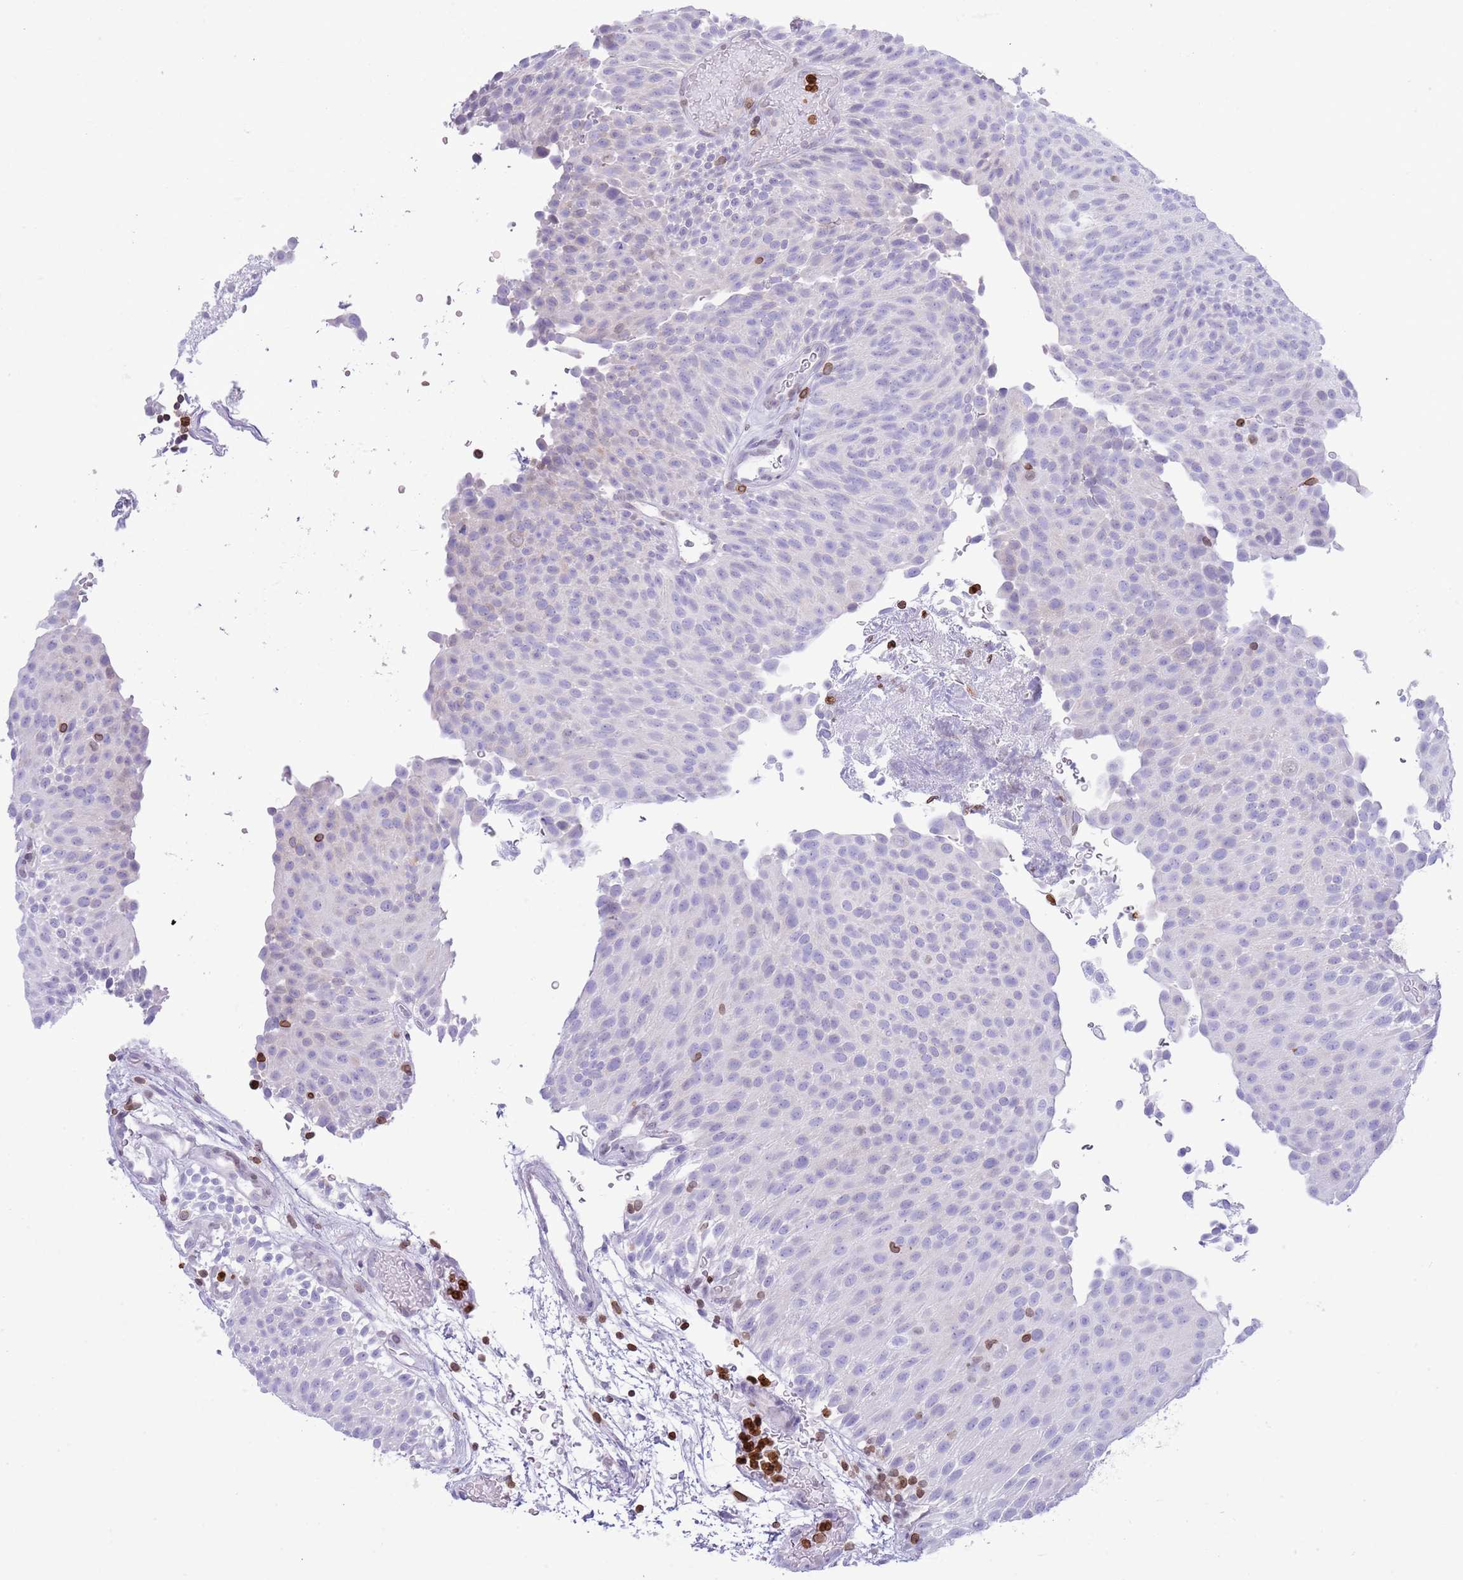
{"staining": {"intensity": "negative", "quantity": "none", "location": "none"}, "tissue": "urothelial cancer", "cell_type": "Tumor cells", "image_type": "cancer", "snomed": [{"axis": "morphology", "description": "Urothelial carcinoma, Low grade"}, {"axis": "topography", "description": "Urinary bladder"}], "caption": "IHC photomicrograph of neoplastic tissue: human low-grade urothelial carcinoma stained with DAB demonstrates no significant protein positivity in tumor cells. The staining is performed using DAB brown chromogen with nuclei counter-stained in using hematoxylin.", "gene": "LBR", "patient": {"sex": "male", "age": 78}}